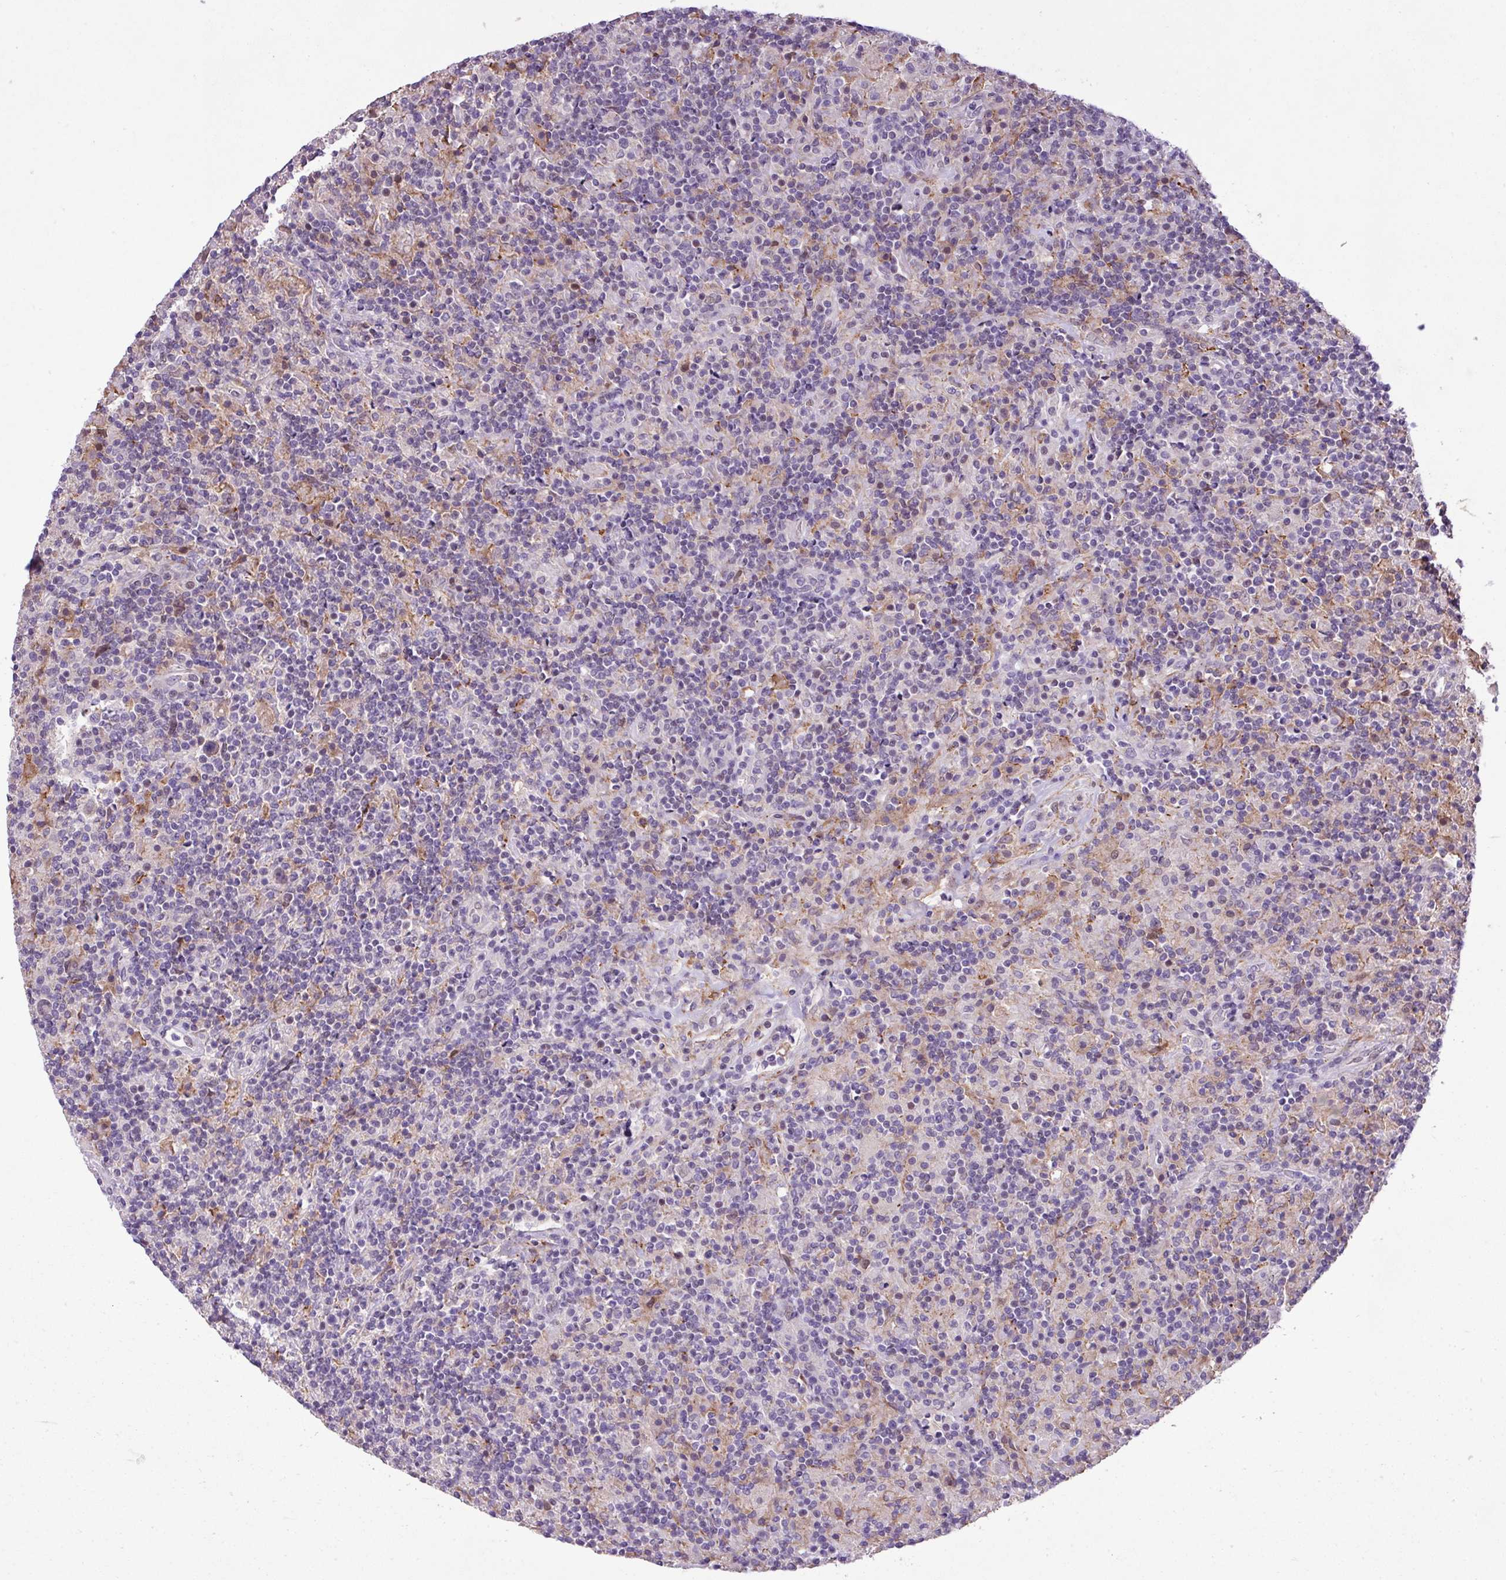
{"staining": {"intensity": "negative", "quantity": "none", "location": "none"}, "tissue": "lymphoma", "cell_type": "Tumor cells", "image_type": "cancer", "snomed": [{"axis": "morphology", "description": "Hodgkin's disease, NOS"}, {"axis": "topography", "description": "Lymph node"}], "caption": "High magnification brightfield microscopy of Hodgkin's disease stained with DAB (3,3'-diaminobenzidine) (brown) and counterstained with hematoxylin (blue): tumor cells show no significant positivity.", "gene": "RPP25L", "patient": {"sex": "male", "age": 70}}